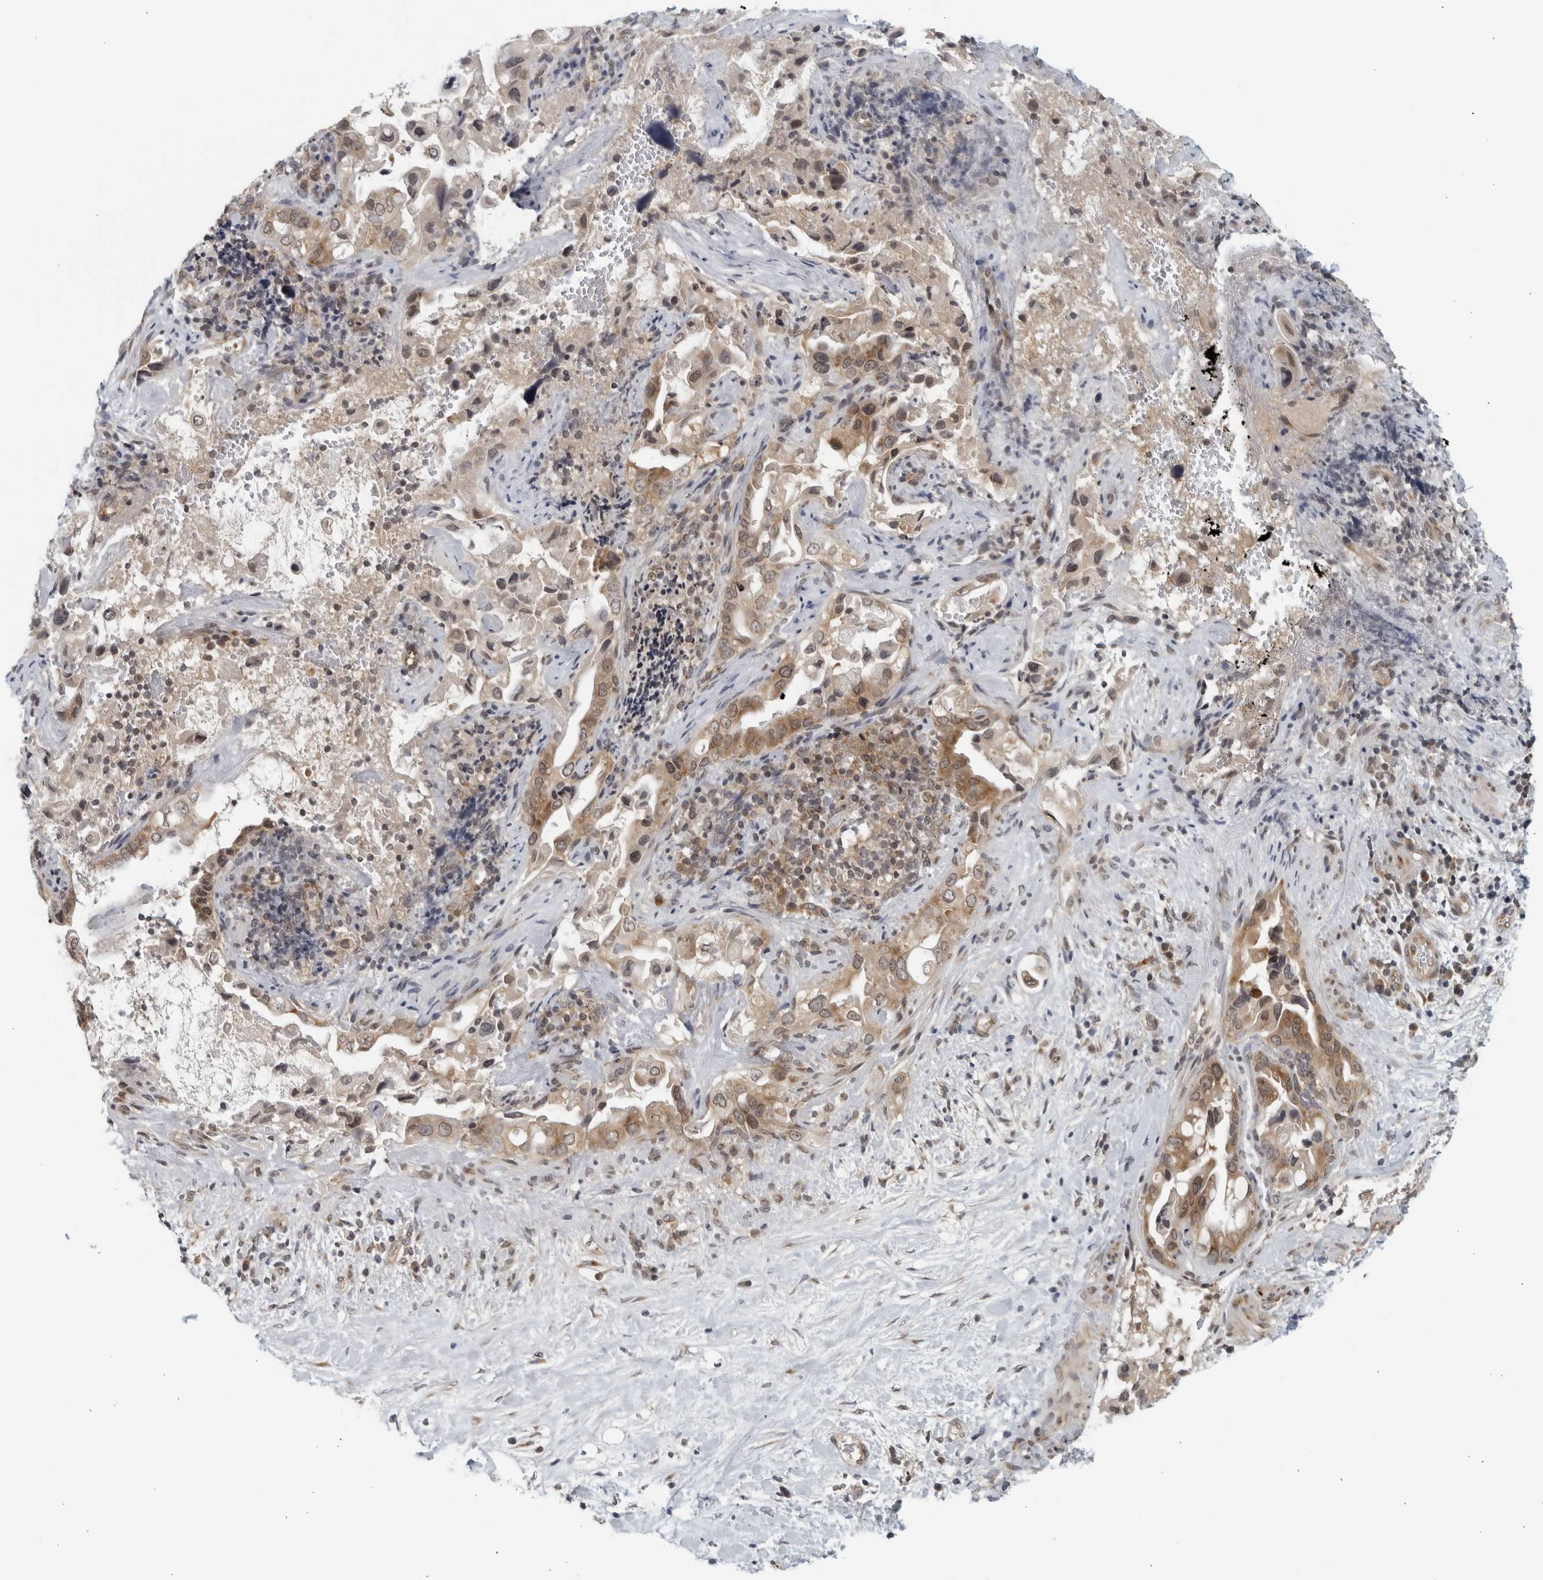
{"staining": {"intensity": "weak", "quantity": "25%-75%", "location": "cytoplasmic/membranous,nuclear"}, "tissue": "pancreatic cancer", "cell_type": "Tumor cells", "image_type": "cancer", "snomed": [{"axis": "morphology", "description": "Inflammation, NOS"}, {"axis": "morphology", "description": "Adenocarcinoma, NOS"}, {"axis": "topography", "description": "Pancreas"}], "caption": "Brown immunohistochemical staining in adenocarcinoma (pancreatic) reveals weak cytoplasmic/membranous and nuclear positivity in approximately 25%-75% of tumor cells. Nuclei are stained in blue.", "gene": "RC3H1", "patient": {"sex": "female", "age": 56}}